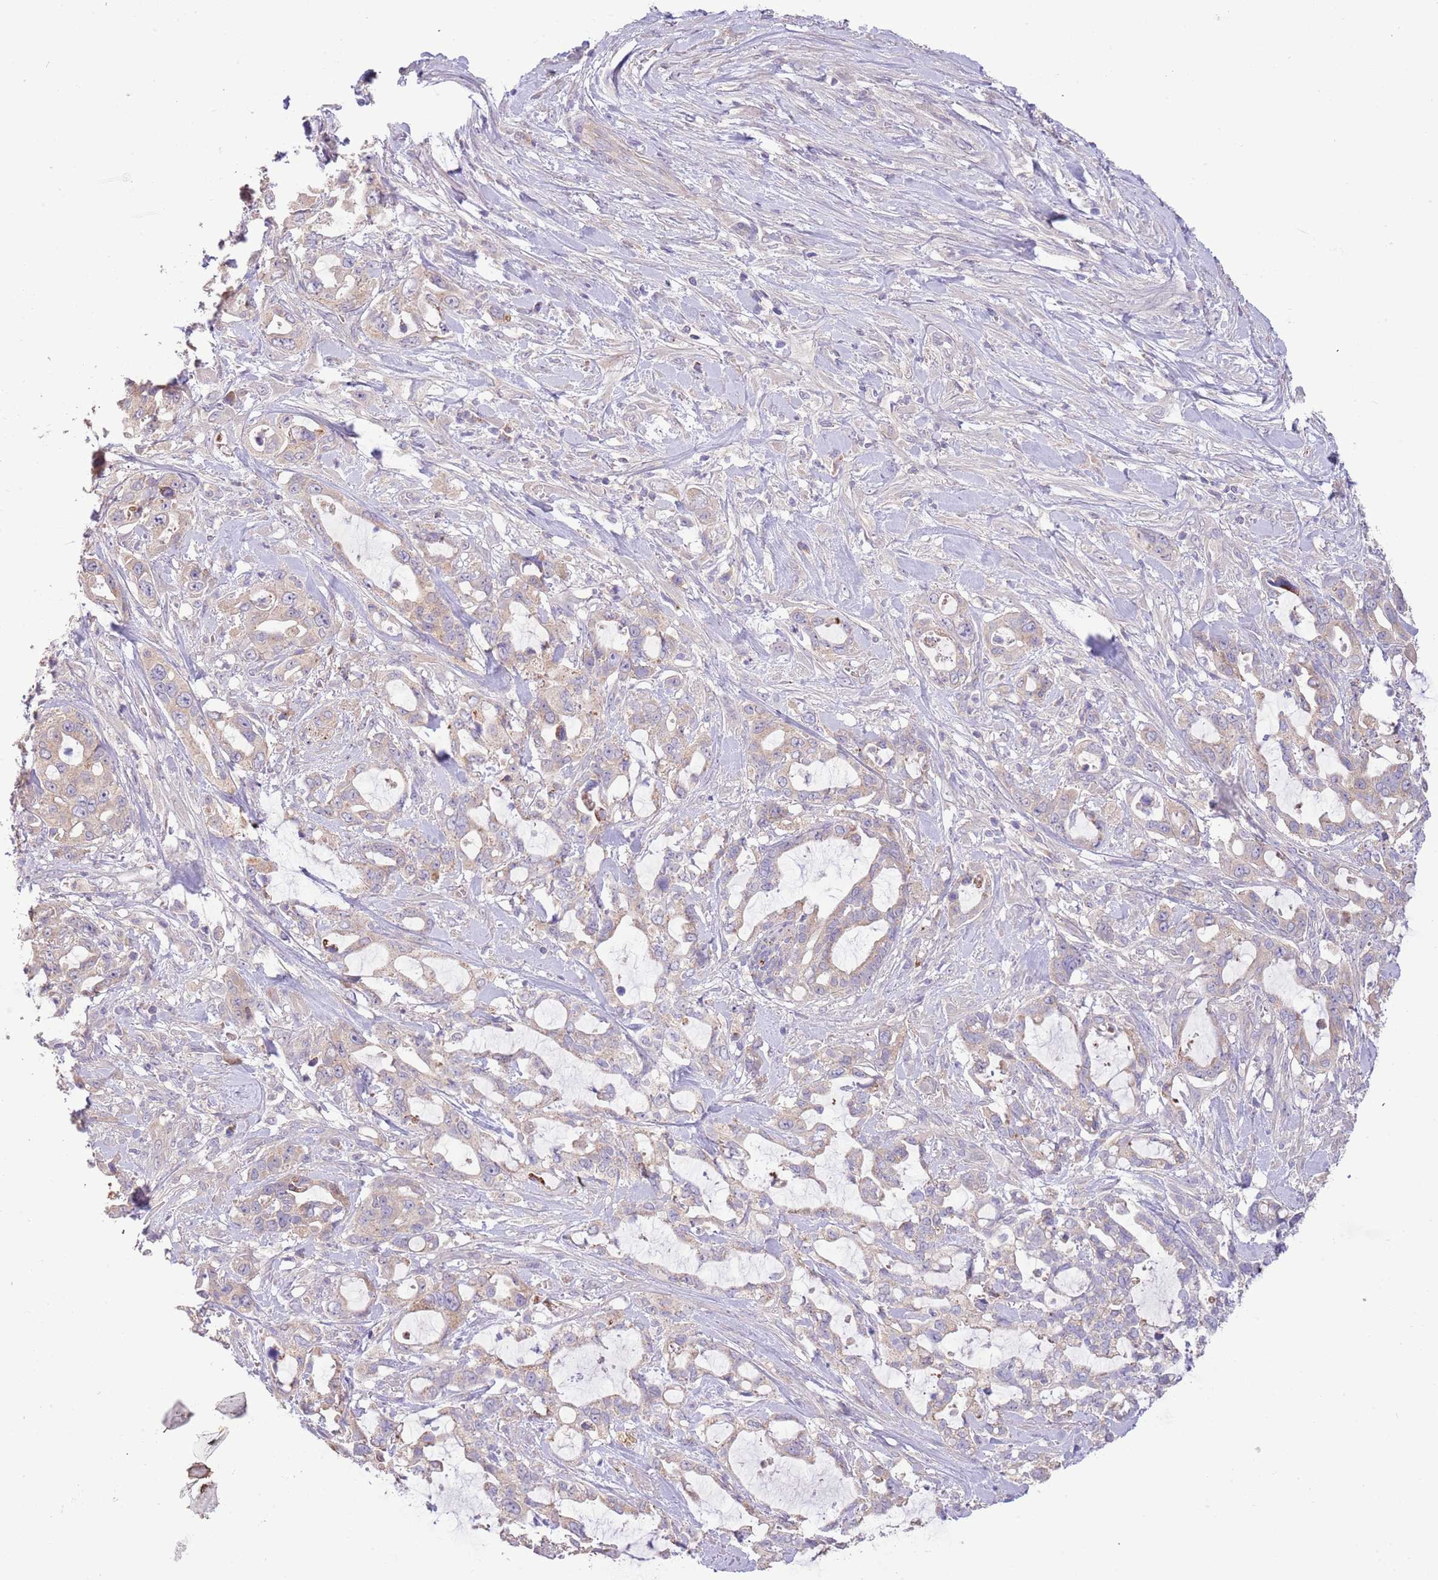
{"staining": {"intensity": "negative", "quantity": "none", "location": "none"}, "tissue": "pancreatic cancer", "cell_type": "Tumor cells", "image_type": "cancer", "snomed": [{"axis": "morphology", "description": "Adenocarcinoma, NOS"}, {"axis": "topography", "description": "Pancreas"}], "caption": "High magnification brightfield microscopy of pancreatic adenocarcinoma stained with DAB (brown) and counterstained with hematoxylin (blue): tumor cells show no significant staining.", "gene": "ZNF658", "patient": {"sex": "female", "age": 61}}